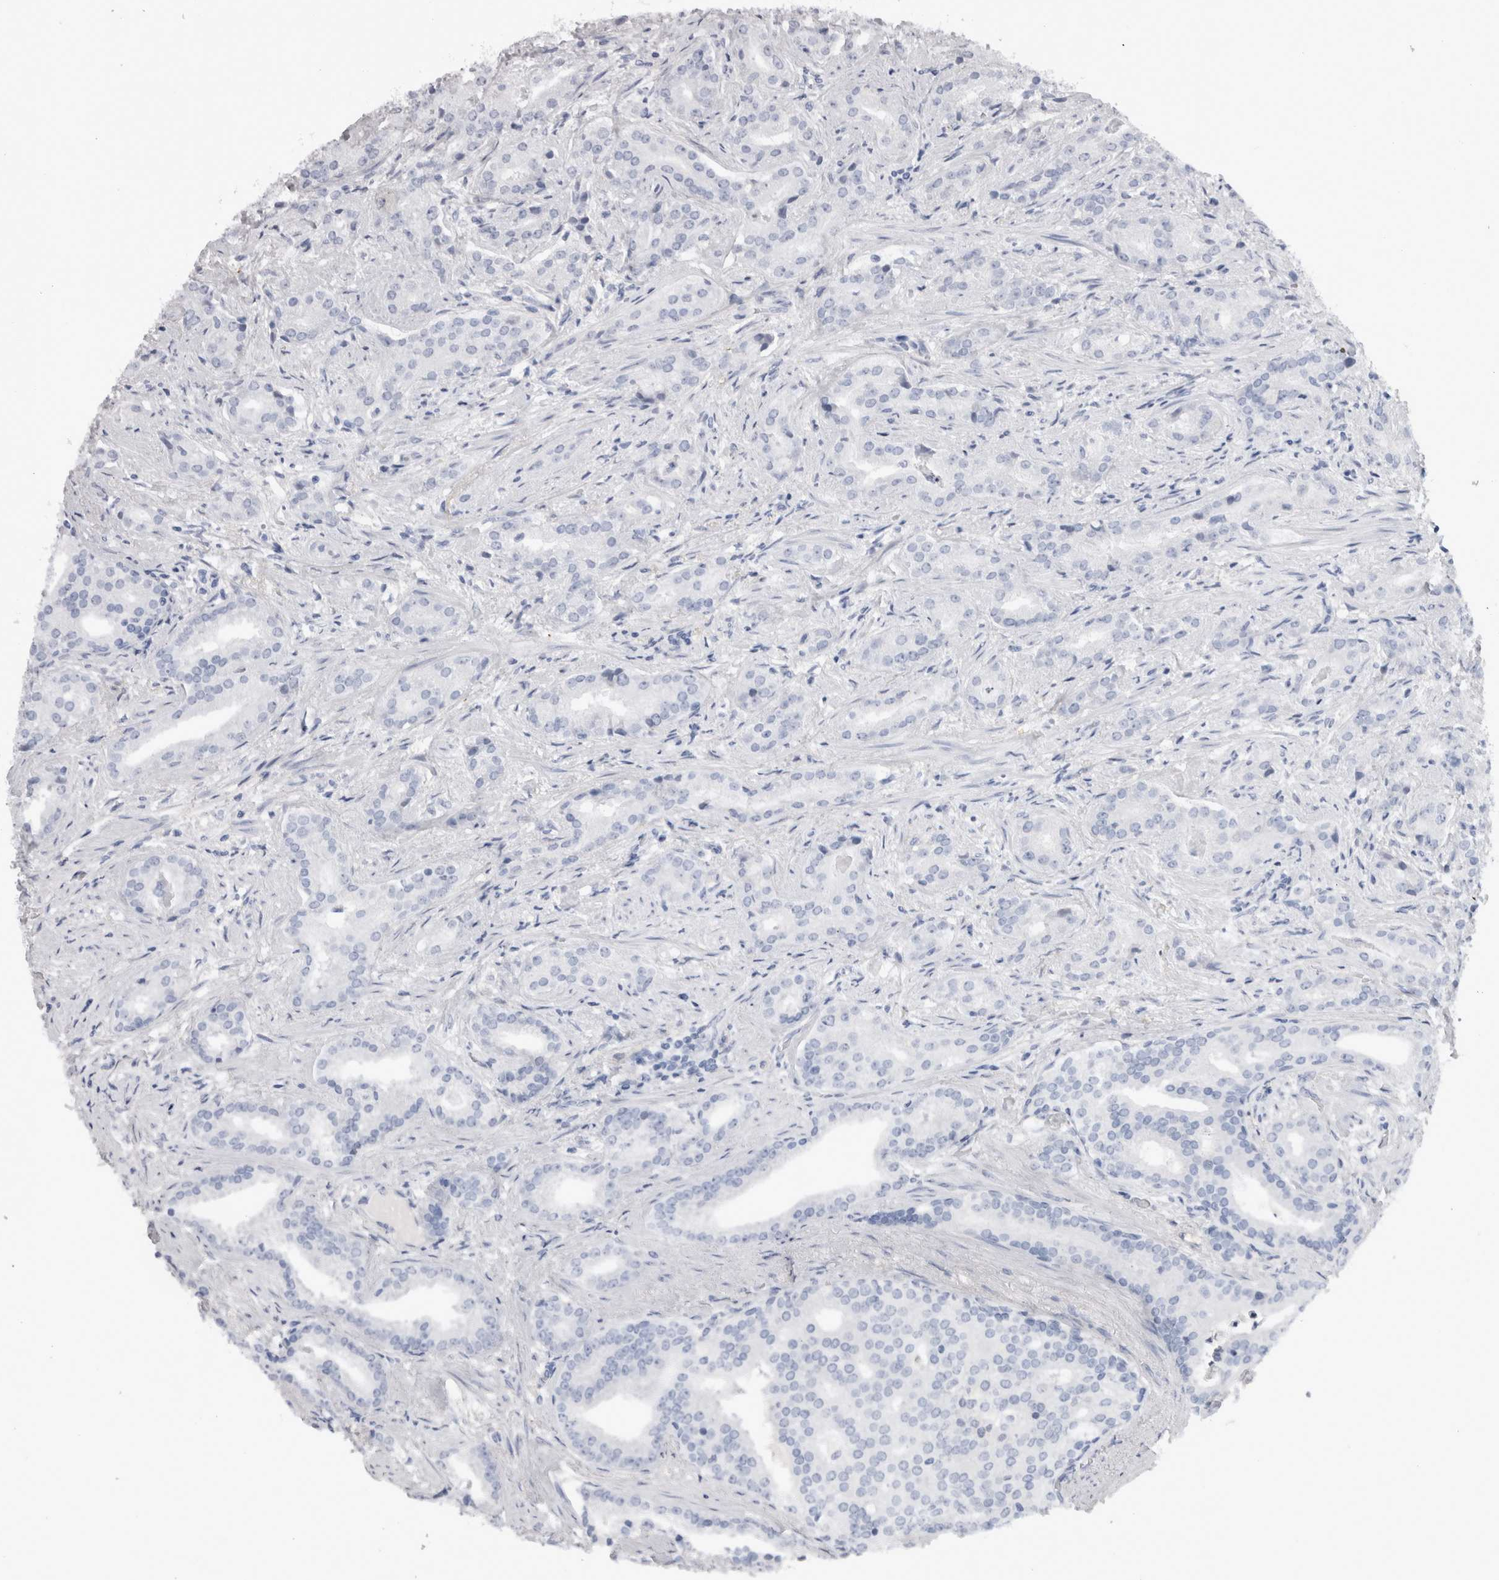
{"staining": {"intensity": "negative", "quantity": "none", "location": "none"}, "tissue": "prostate cancer", "cell_type": "Tumor cells", "image_type": "cancer", "snomed": [{"axis": "morphology", "description": "Adenocarcinoma, Low grade"}, {"axis": "topography", "description": "Prostate"}], "caption": "Prostate cancer (adenocarcinoma (low-grade)) stained for a protein using immunohistochemistry displays no expression tumor cells.", "gene": "ADAM2", "patient": {"sex": "male", "age": 67}}